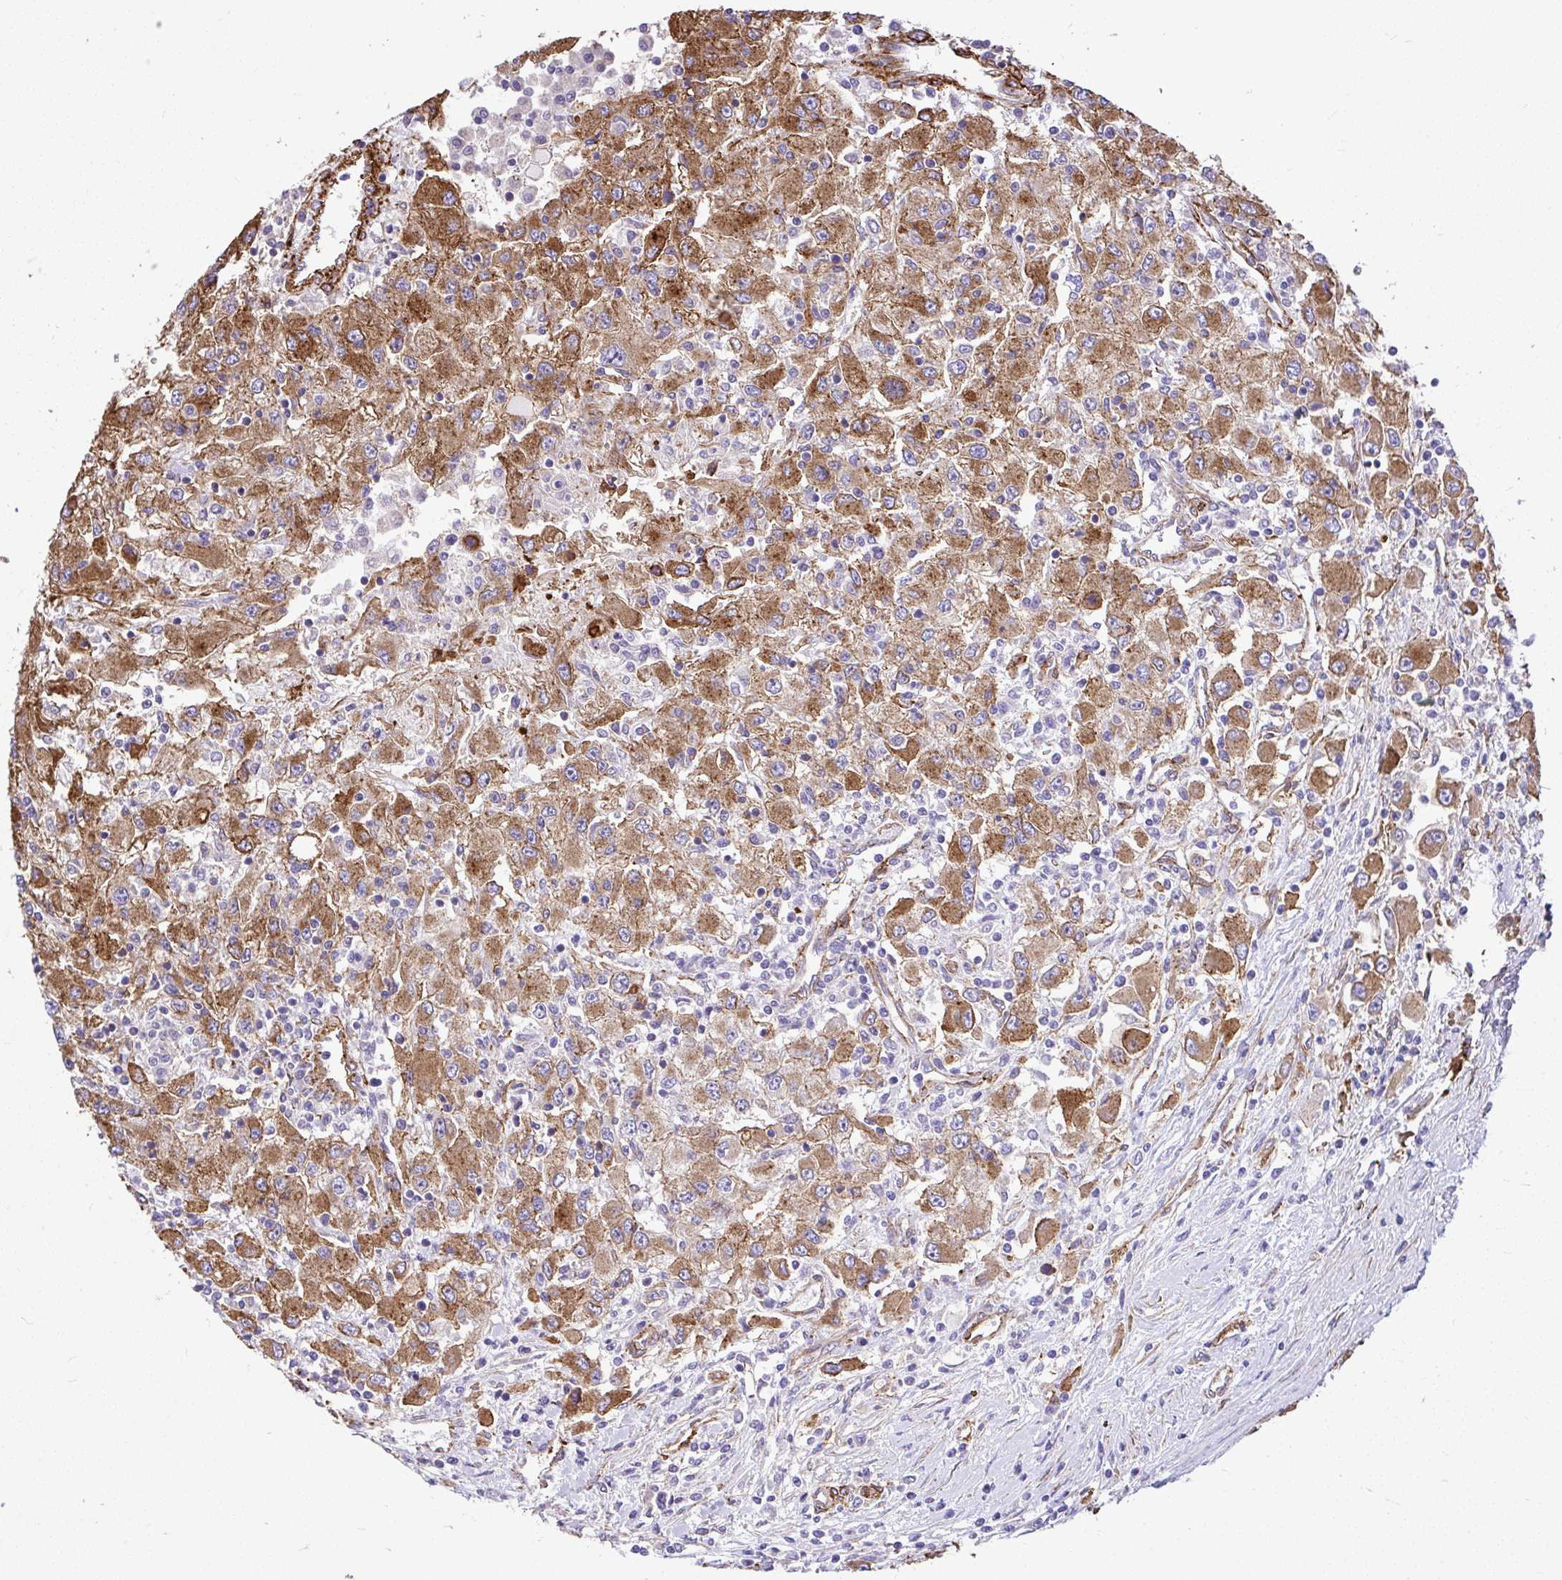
{"staining": {"intensity": "strong", "quantity": ">75%", "location": "cytoplasmic/membranous"}, "tissue": "renal cancer", "cell_type": "Tumor cells", "image_type": "cancer", "snomed": [{"axis": "morphology", "description": "Adenocarcinoma, NOS"}, {"axis": "topography", "description": "Kidney"}], "caption": "The image exhibits immunohistochemical staining of renal cancer (adenocarcinoma). There is strong cytoplasmic/membranous expression is appreciated in about >75% of tumor cells. (DAB (3,3'-diaminobenzidine) IHC, brown staining for protein, blue staining for nuclei).", "gene": "PTPRK", "patient": {"sex": "female", "age": 67}}